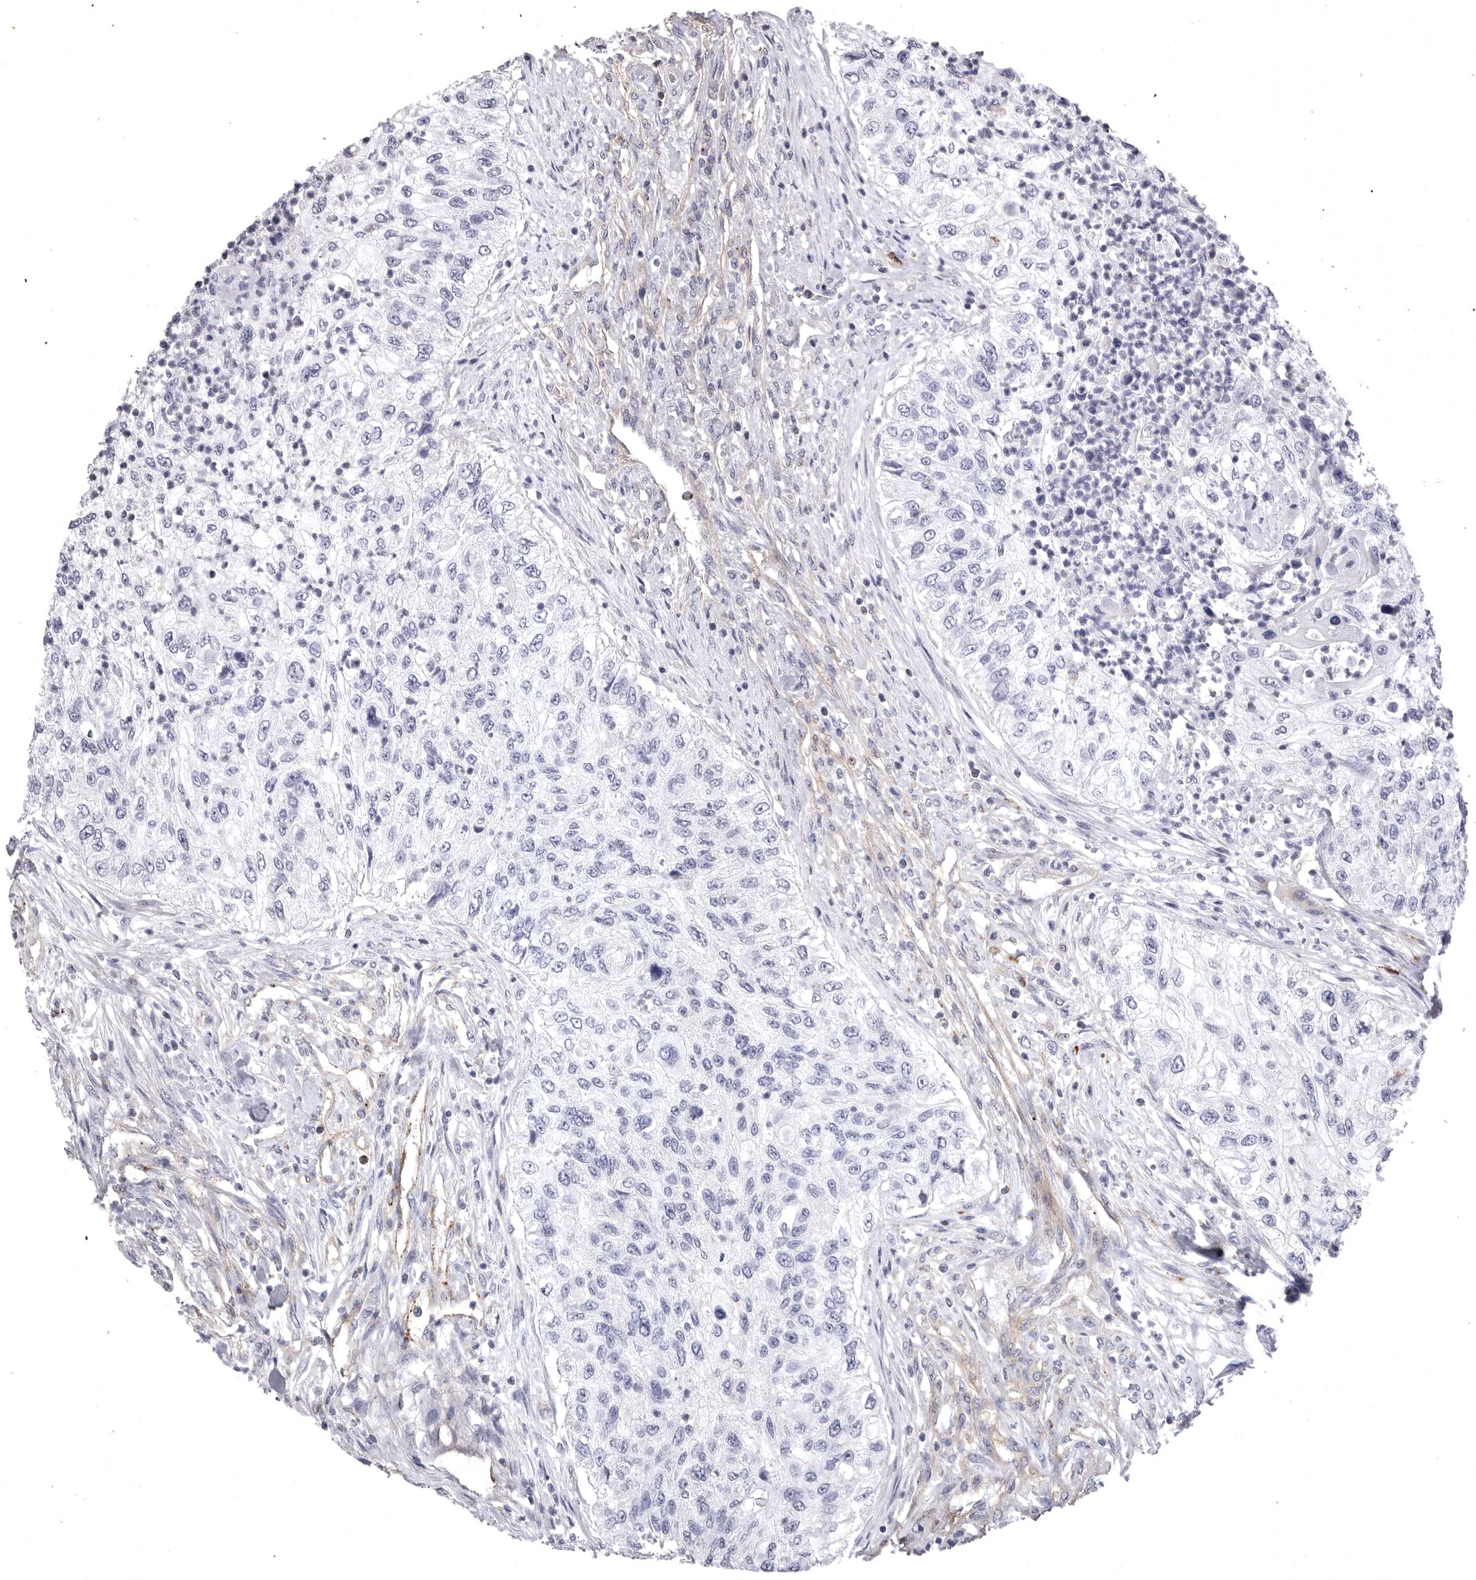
{"staining": {"intensity": "negative", "quantity": "none", "location": "none"}, "tissue": "urothelial cancer", "cell_type": "Tumor cells", "image_type": "cancer", "snomed": [{"axis": "morphology", "description": "Urothelial carcinoma, High grade"}, {"axis": "topography", "description": "Urinary bladder"}], "caption": "Immunohistochemistry of human urothelial cancer shows no staining in tumor cells. (DAB (3,3'-diaminobenzidine) IHC visualized using brightfield microscopy, high magnification).", "gene": "PSPN", "patient": {"sex": "female", "age": 60}}